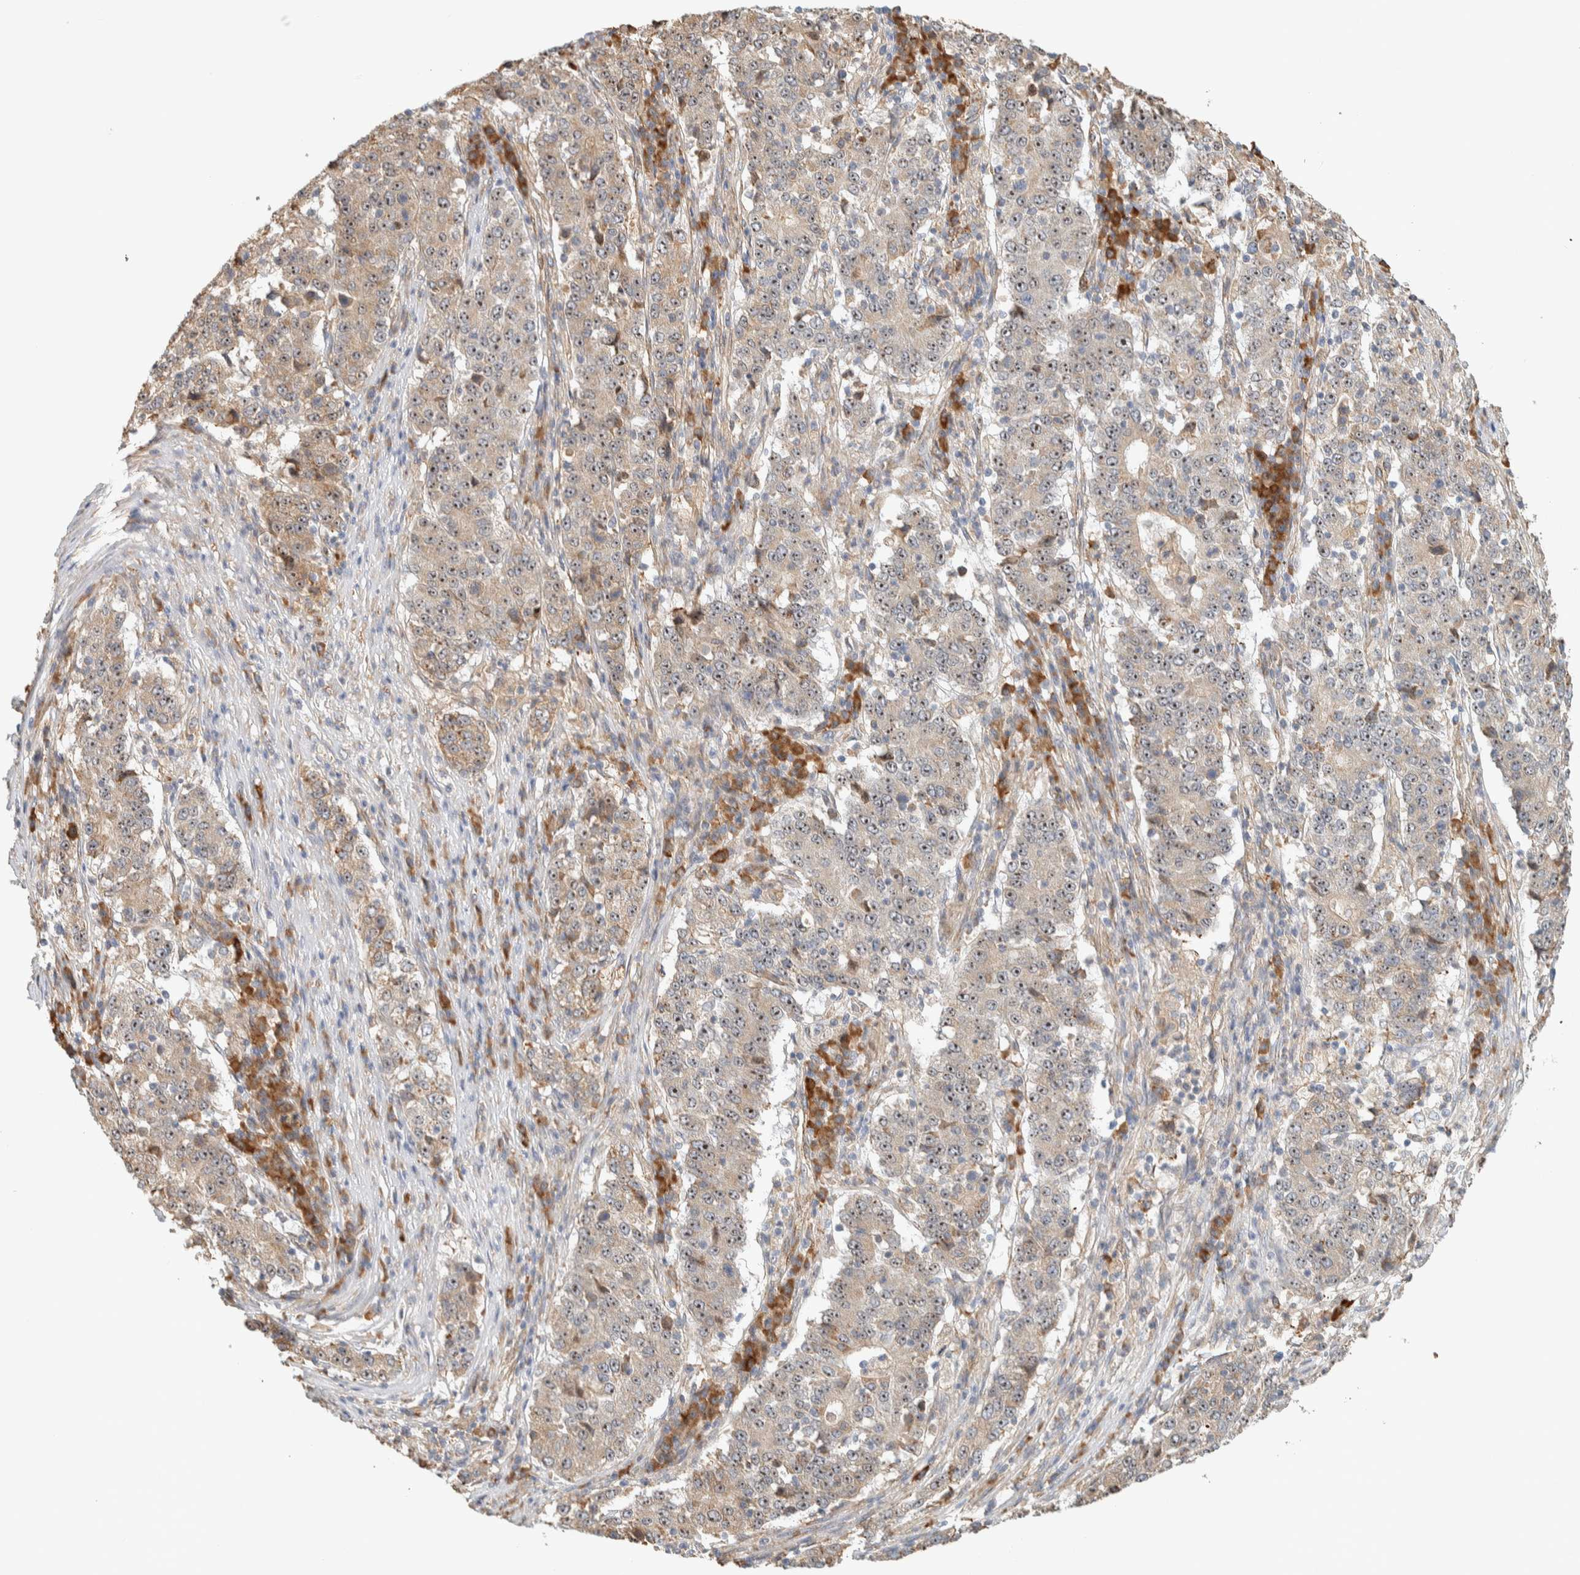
{"staining": {"intensity": "weak", "quantity": ">75%", "location": "cytoplasmic/membranous"}, "tissue": "stomach cancer", "cell_type": "Tumor cells", "image_type": "cancer", "snomed": [{"axis": "morphology", "description": "Adenocarcinoma, NOS"}, {"axis": "topography", "description": "Stomach"}], "caption": "The image exhibits immunohistochemical staining of stomach cancer (adenocarcinoma). There is weak cytoplasmic/membranous positivity is appreciated in about >75% of tumor cells. Using DAB (brown) and hematoxylin (blue) stains, captured at high magnification using brightfield microscopy.", "gene": "KLHL40", "patient": {"sex": "male", "age": 59}}